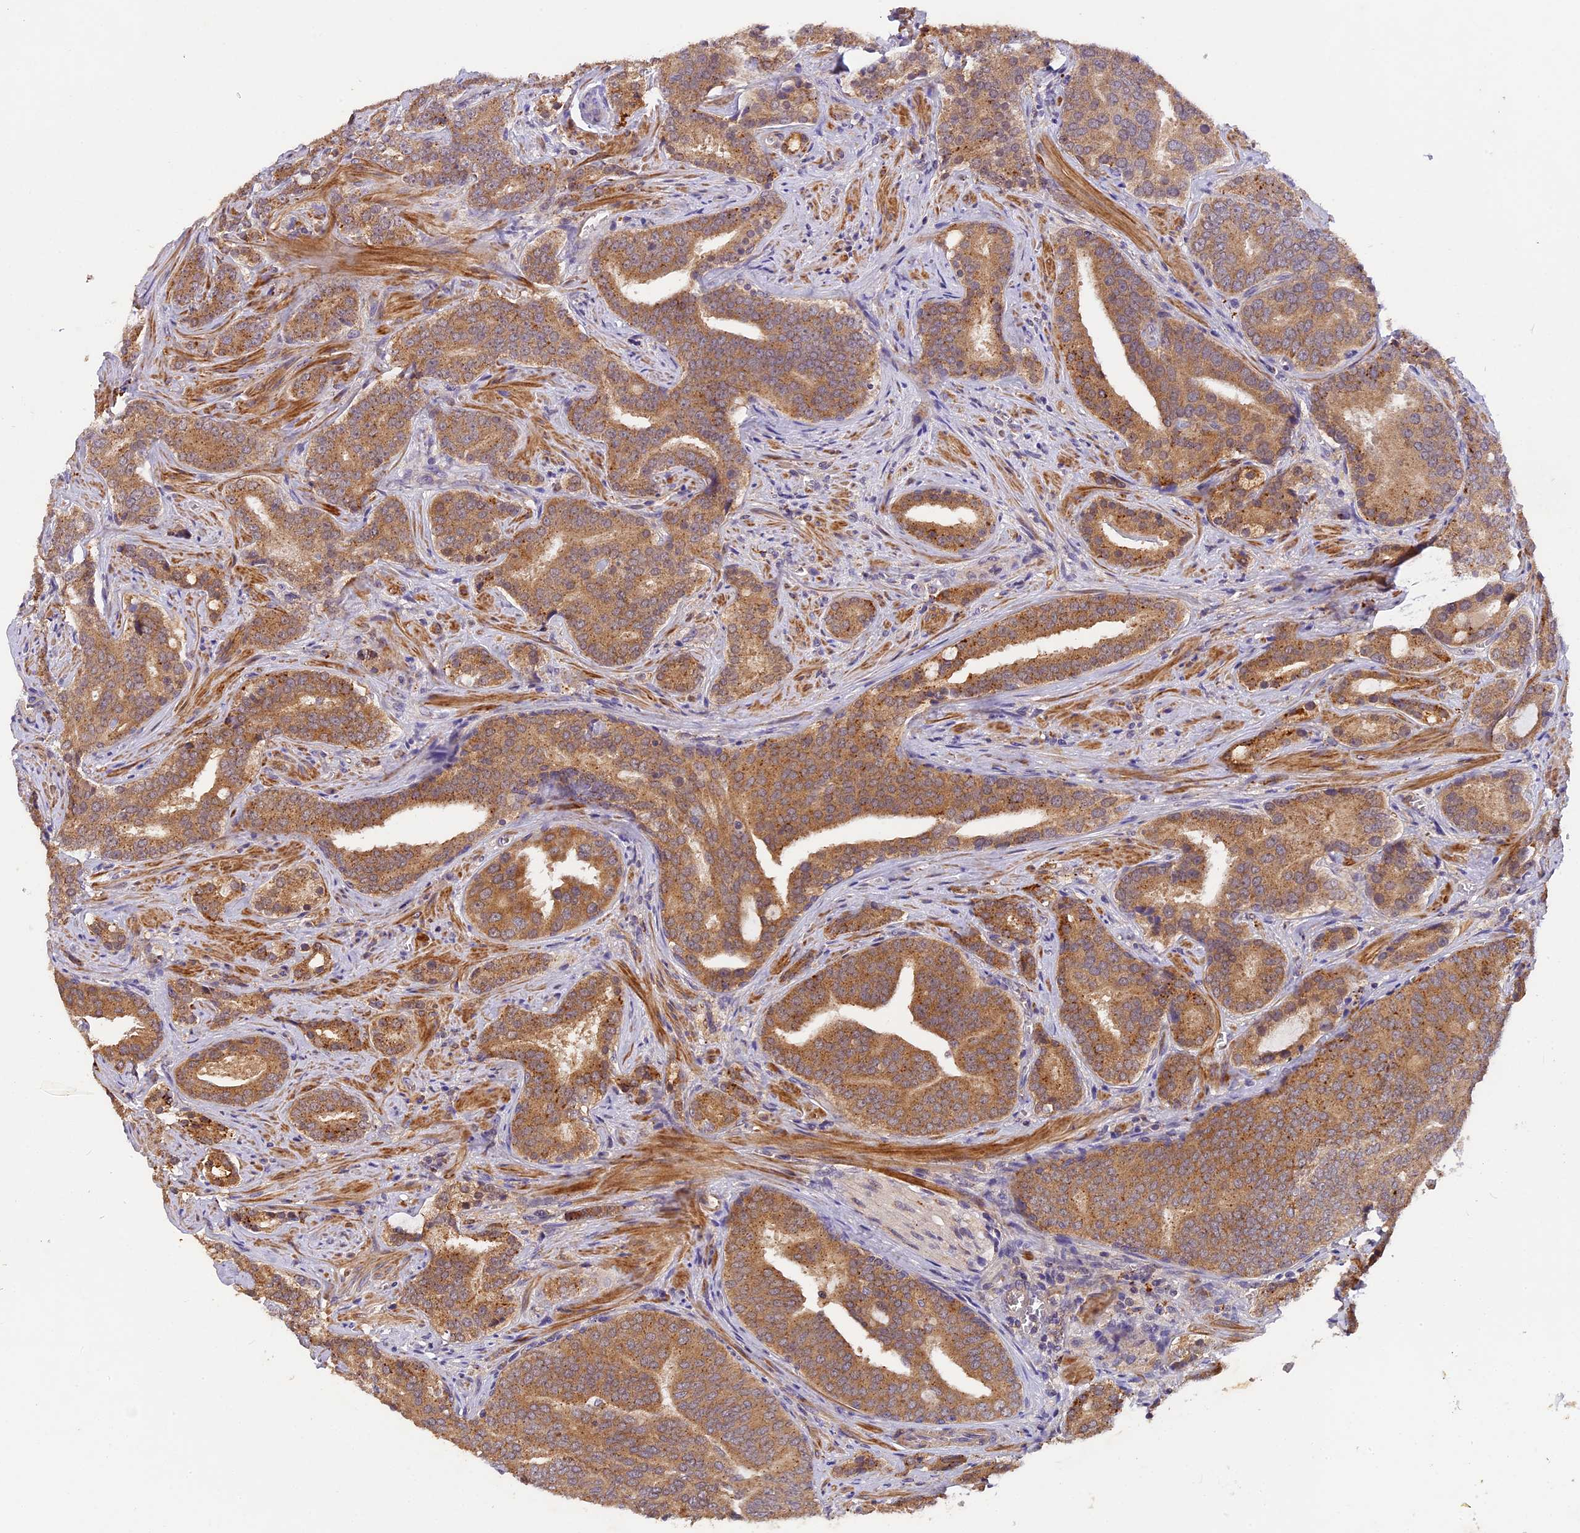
{"staining": {"intensity": "moderate", "quantity": ">75%", "location": "cytoplasmic/membranous"}, "tissue": "prostate cancer", "cell_type": "Tumor cells", "image_type": "cancer", "snomed": [{"axis": "morphology", "description": "Adenocarcinoma, High grade"}, {"axis": "topography", "description": "Prostate"}], "caption": "A micrograph of human prostate cancer stained for a protein exhibits moderate cytoplasmic/membranous brown staining in tumor cells. Immunohistochemistry stains the protein in brown and the nuclei are stained blue.", "gene": "COPE", "patient": {"sex": "male", "age": 55}}